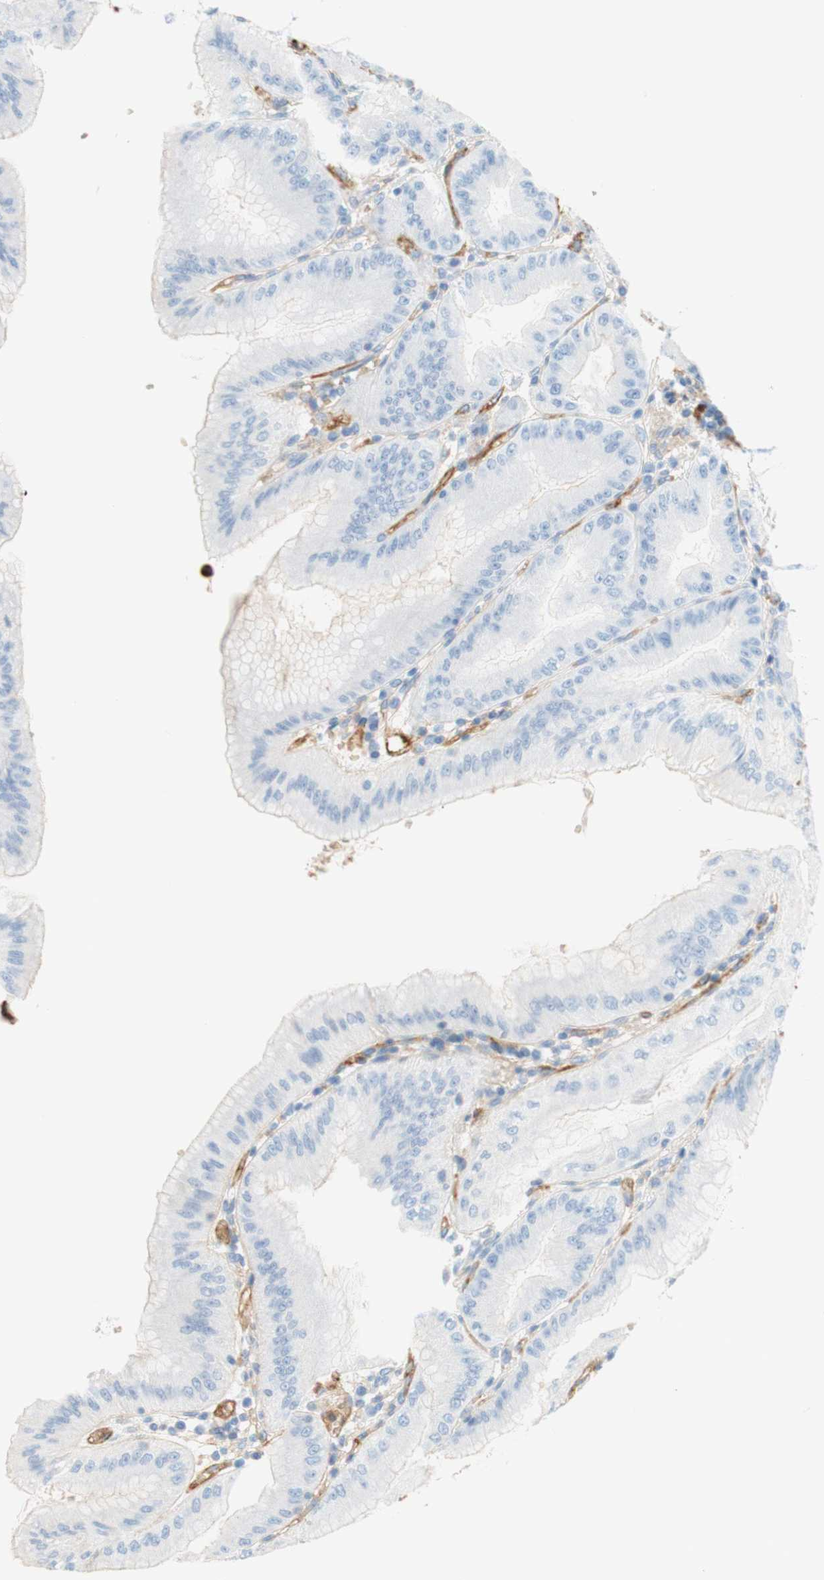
{"staining": {"intensity": "negative", "quantity": "none", "location": "none"}, "tissue": "stomach", "cell_type": "Glandular cells", "image_type": "normal", "snomed": [{"axis": "morphology", "description": "Normal tissue, NOS"}, {"axis": "topography", "description": "Stomach, lower"}], "caption": "High magnification brightfield microscopy of normal stomach stained with DAB (brown) and counterstained with hematoxylin (blue): glandular cells show no significant expression. (DAB immunohistochemistry, high magnification).", "gene": "STOM", "patient": {"sex": "male", "age": 71}}